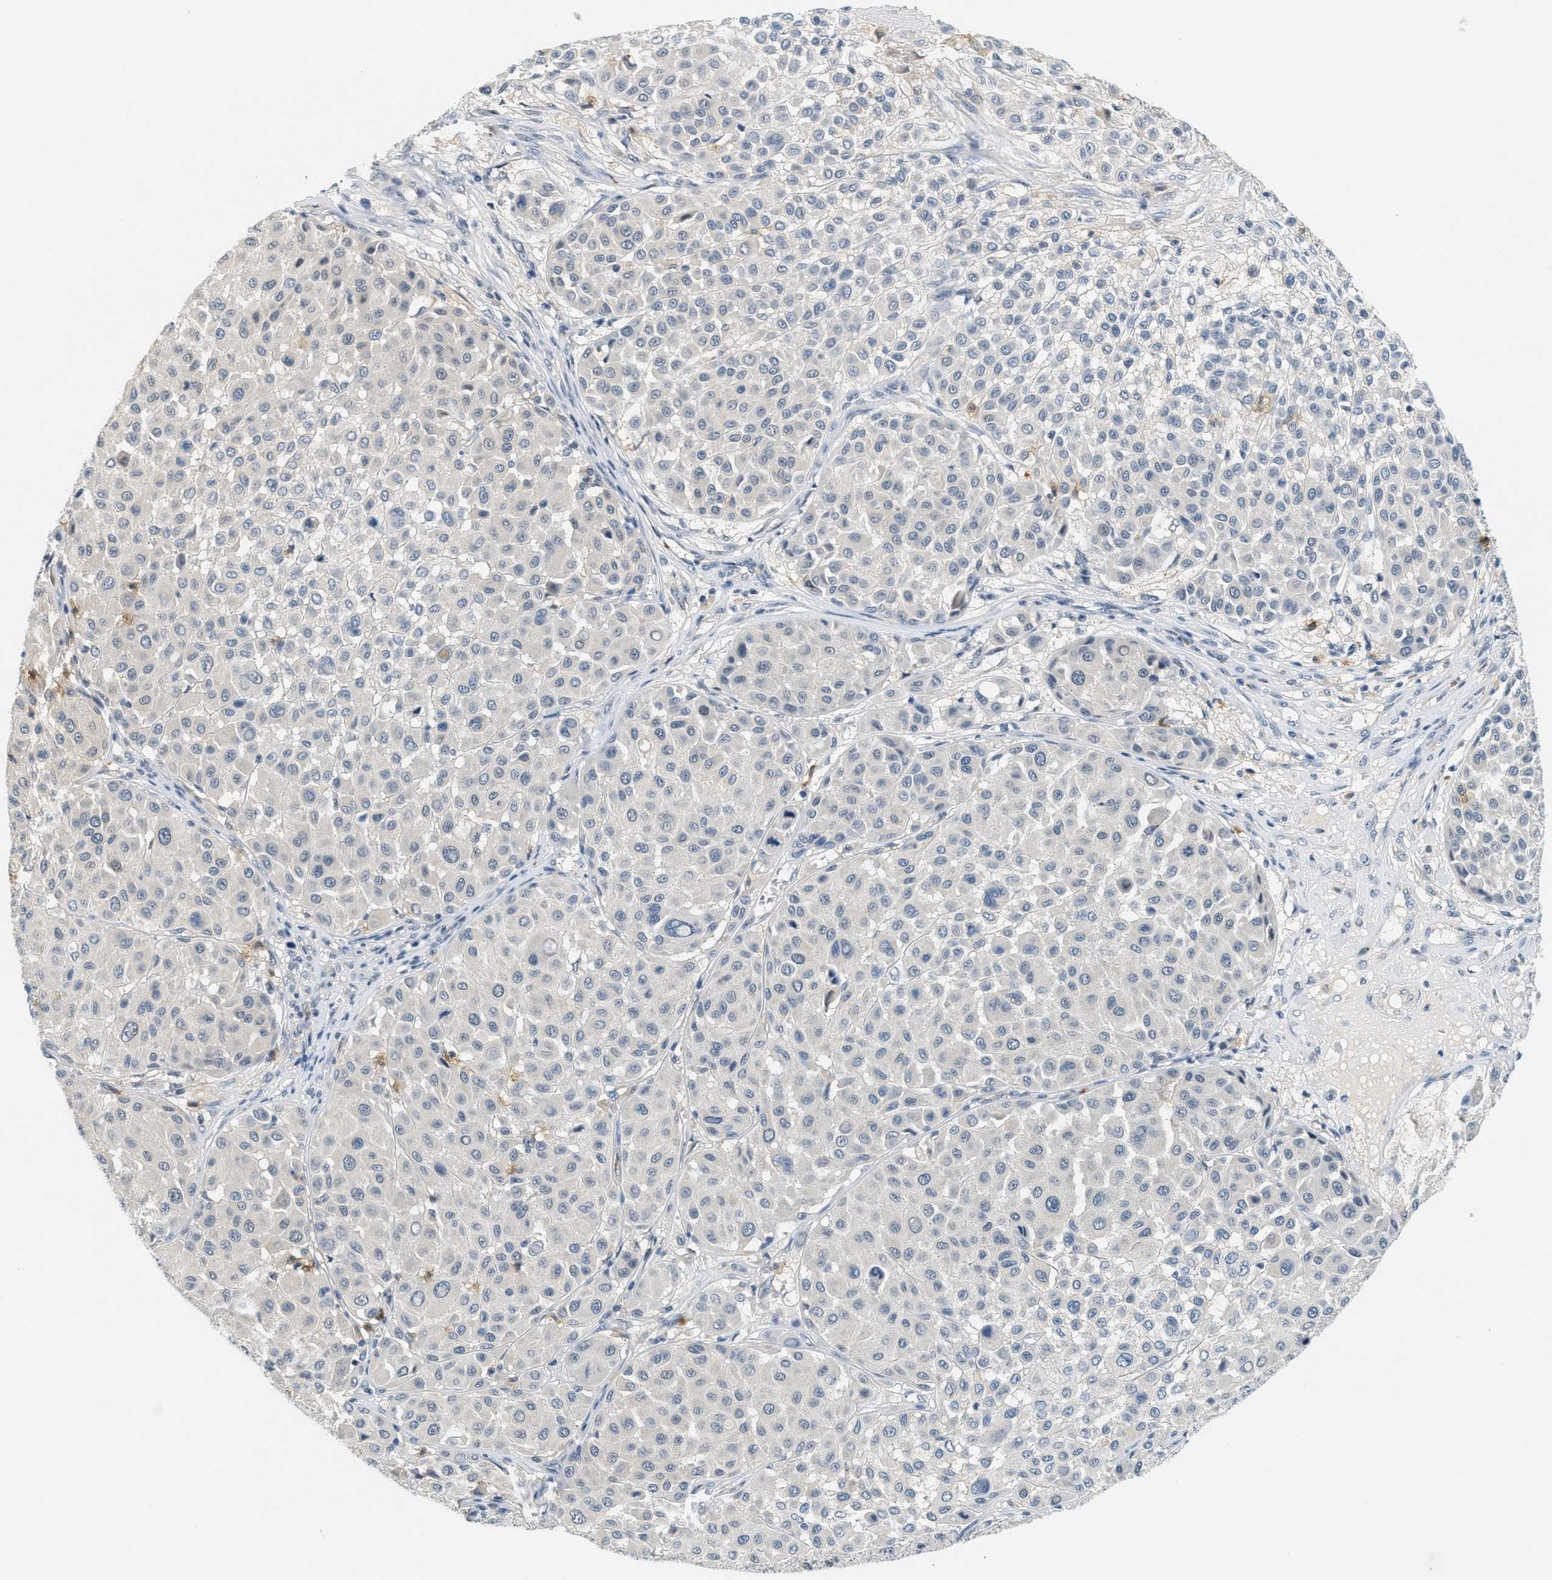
{"staining": {"intensity": "negative", "quantity": "none", "location": "none"}, "tissue": "melanoma", "cell_type": "Tumor cells", "image_type": "cancer", "snomed": [{"axis": "morphology", "description": "Malignant melanoma, Metastatic site"}, {"axis": "topography", "description": "Soft tissue"}], "caption": "An immunohistochemistry histopathology image of malignant melanoma (metastatic site) is shown. There is no staining in tumor cells of malignant melanoma (metastatic site). (Brightfield microscopy of DAB IHC at high magnification).", "gene": "RASGRP2", "patient": {"sex": "male", "age": 41}}